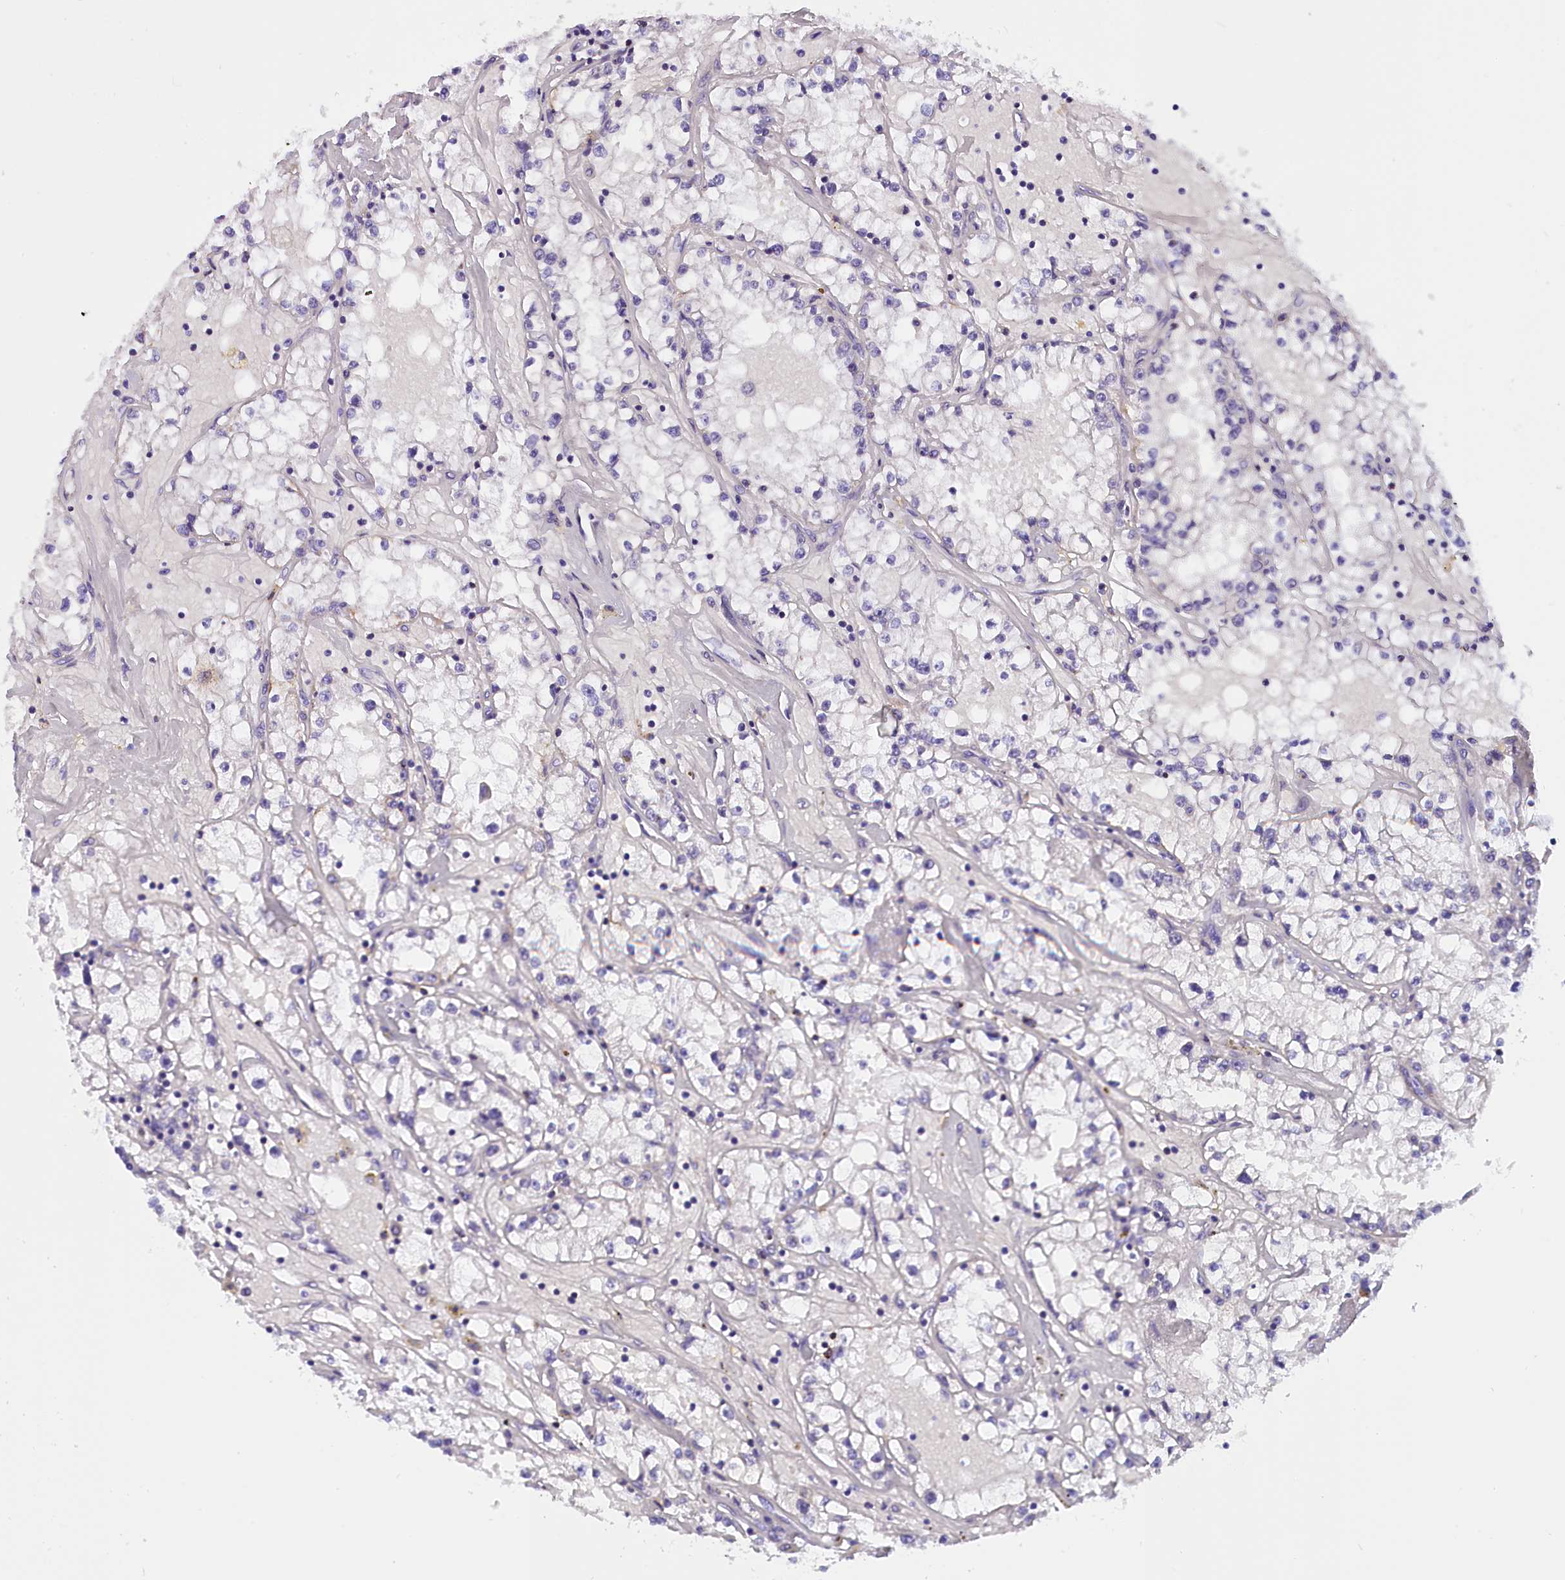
{"staining": {"intensity": "negative", "quantity": "none", "location": "none"}, "tissue": "renal cancer", "cell_type": "Tumor cells", "image_type": "cancer", "snomed": [{"axis": "morphology", "description": "Adenocarcinoma, NOS"}, {"axis": "topography", "description": "Kidney"}], "caption": "An image of human renal cancer is negative for staining in tumor cells.", "gene": "ABAT", "patient": {"sex": "male", "age": 56}}